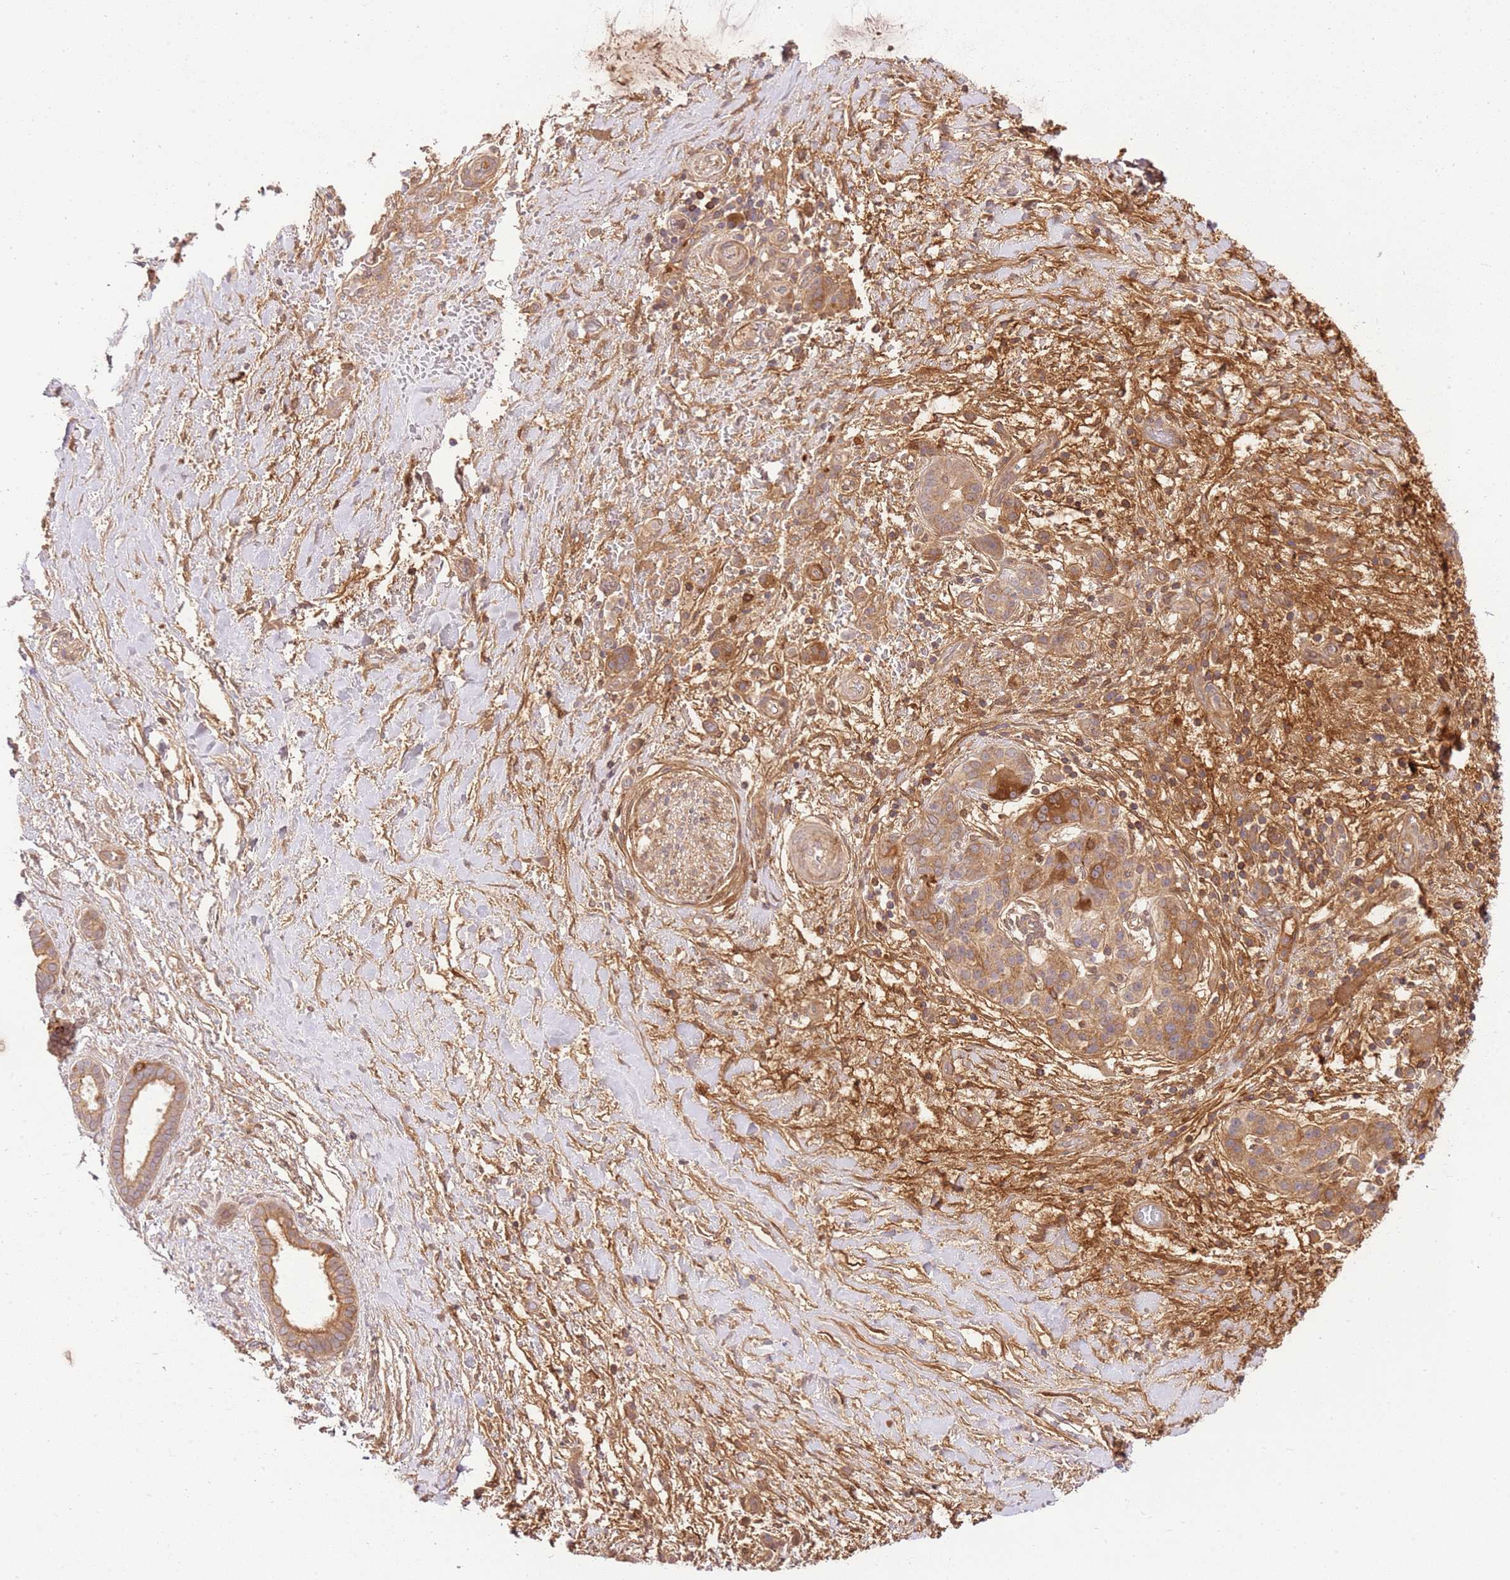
{"staining": {"intensity": "moderate", "quantity": ">75%", "location": "cytoplasmic/membranous"}, "tissue": "pancreatic cancer", "cell_type": "Tumor cells", "image_type": "cancer", "snomed": [{"axis": "morphology", "description": "Adenocarcinoma, NOS"}, {"axis": "topography", "description": "Pancreas"}], "caption": "Protein analysis of pancreatic cancer (adenocarcinoma) tissue shows moderate cytoplasmic/membranous staining in about >75% of tumor cells.", "gene": "C8G", "patient": {"sex": "male", "age": 68}}